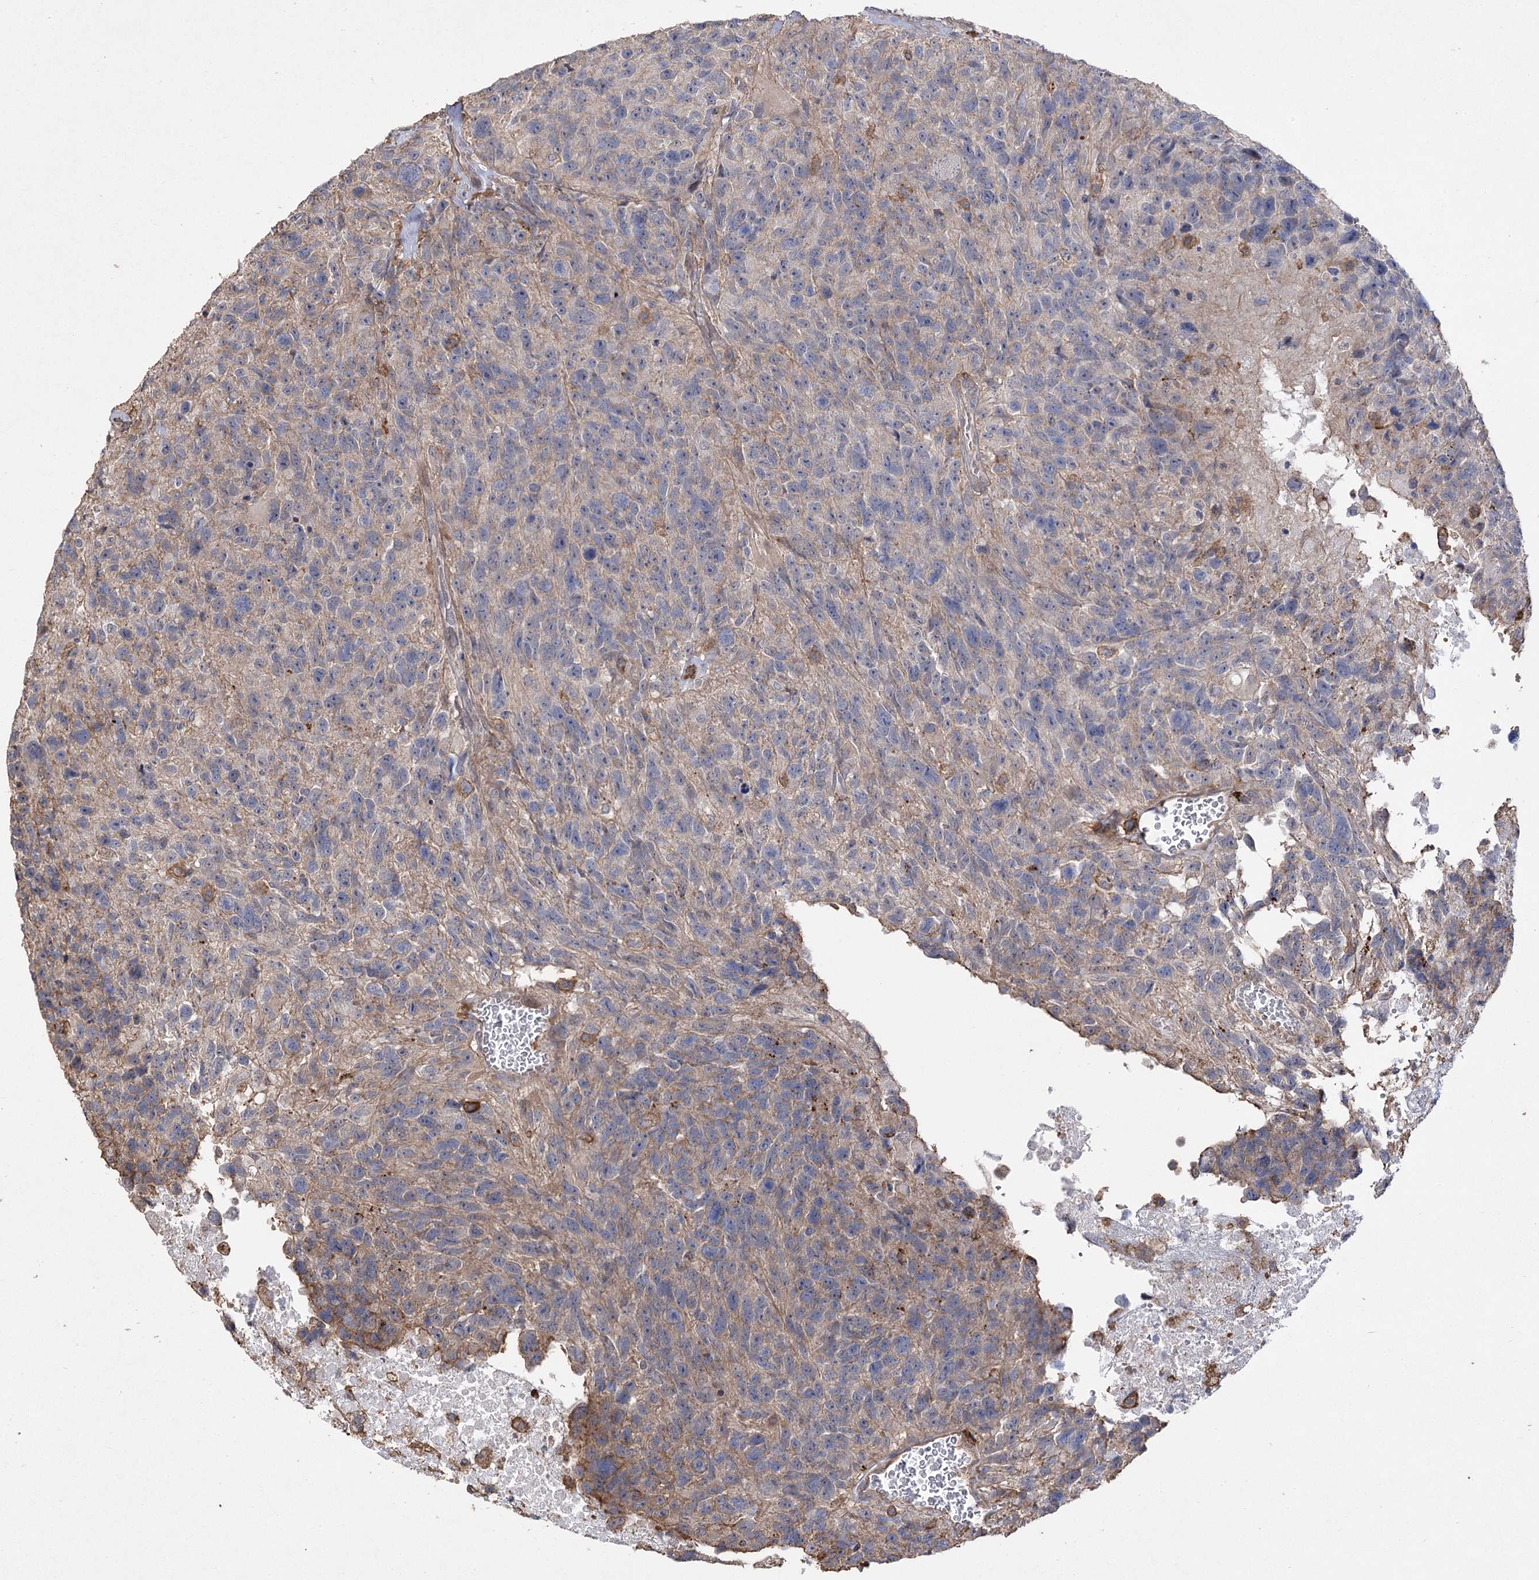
{"staining": {"intensity": "negative", "quantity": "none", "location": "none"}, "tissue": "glioma", "cell_type": "Tumor cells", "image_type": "cancer", "snomed": [{"axis": "morphology", "description": "Glioma, malignant, High grade"}, {"axis": "topography", "description": "Brain"}], "caption": "Tumor cells are negative for protein expression in human glioma.", "gene": "OBSL1", "patient": {"sex": "male", "age": 69}}